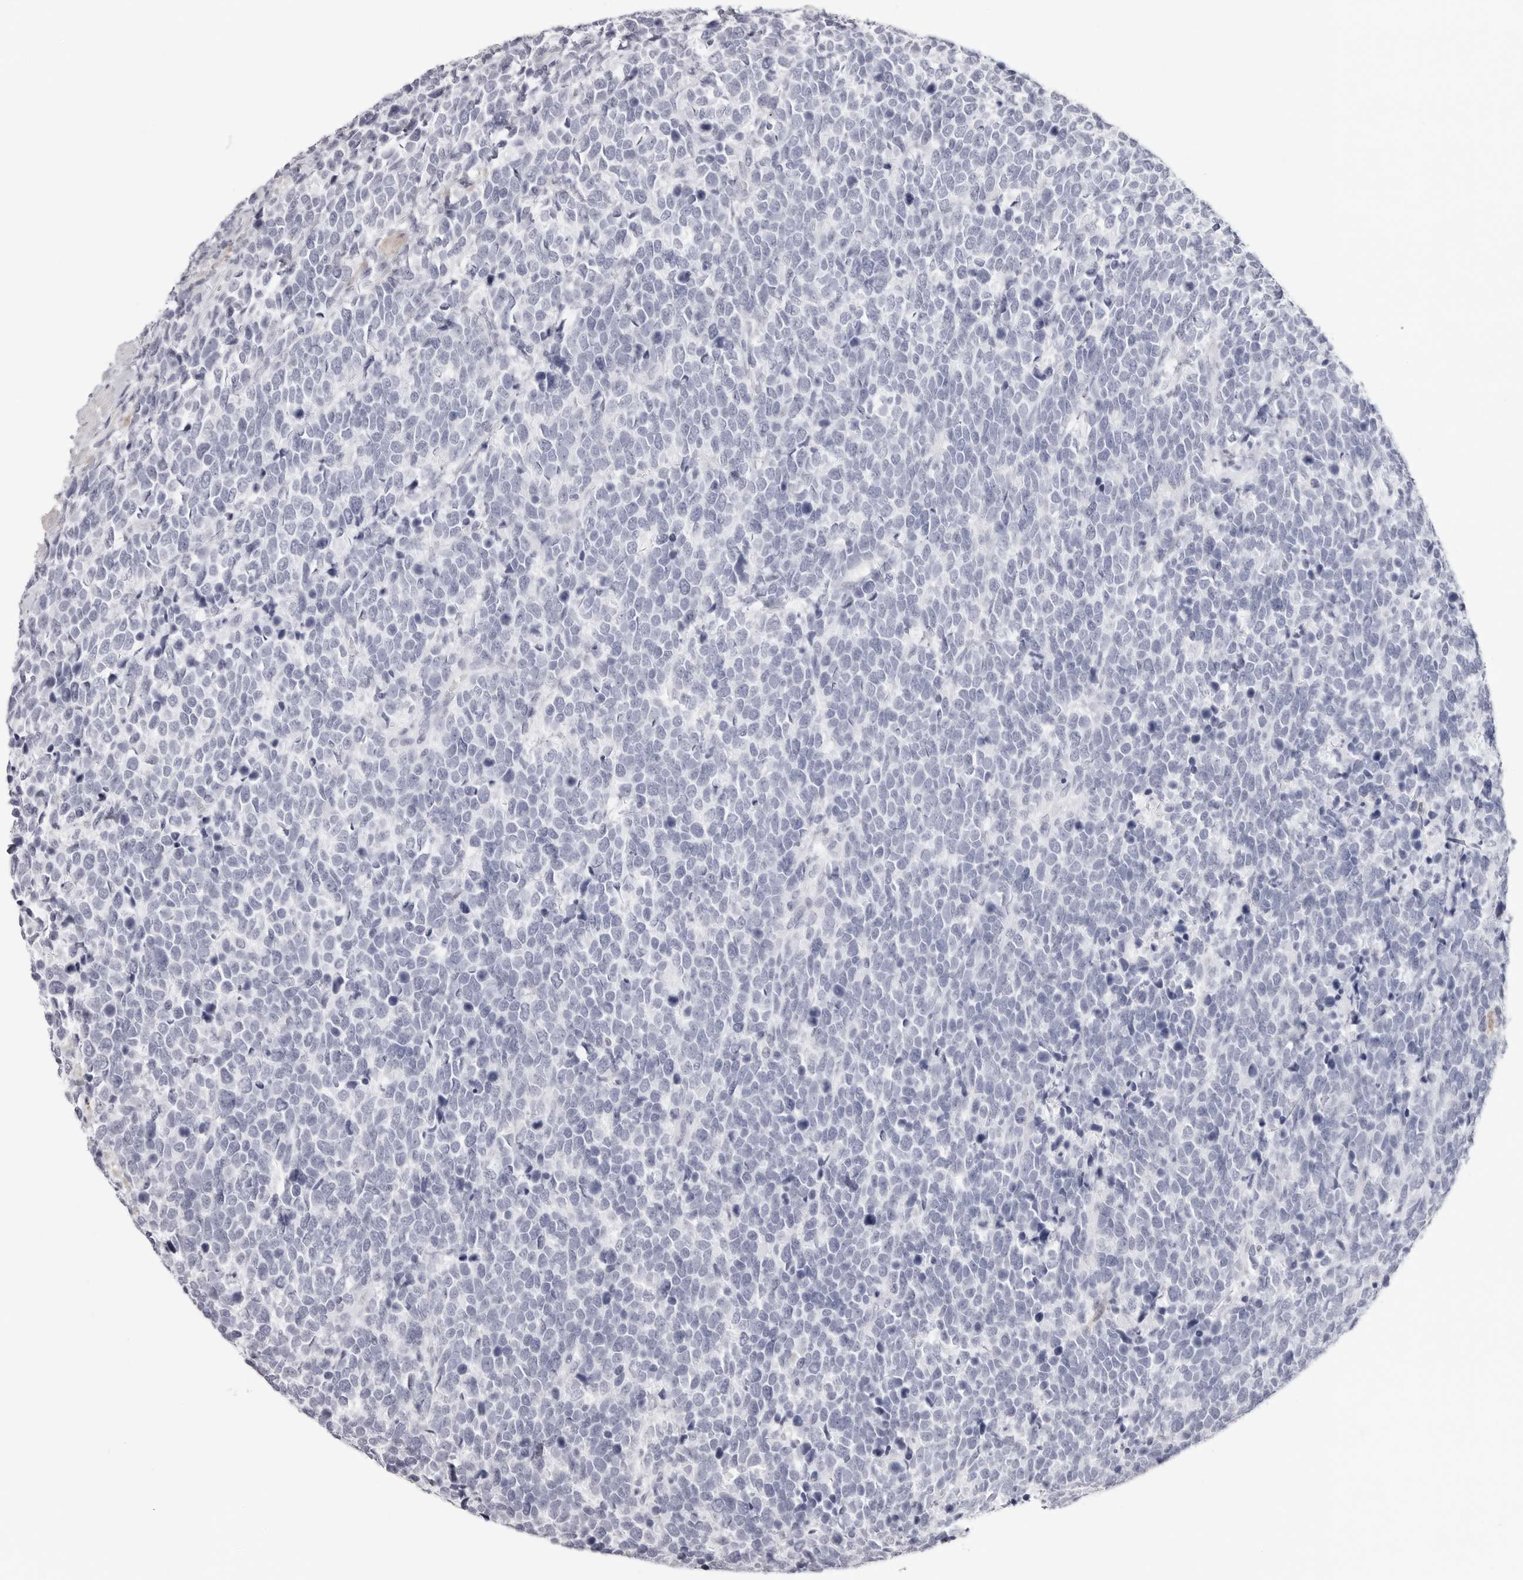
{"staining": {"intensity": "negative", "quantity": "none", "location": "none"}, "tissue": "urothelial cancer", "cell_type": "Tumor cells", "image_type": "cancer", "snomed": [{"axis": "morphology", "description": "Urothelial carcinoma, High grade"}, {"axis": "topography", "description": "Urinary bladder"}], "caption": "DAB immunohistochemical staining of high-grade urothelial carcinoma exhibits no significant positivity in tumor cells.", "gene": "INSL3", "patient": {"sex": "female", "age": 82}}